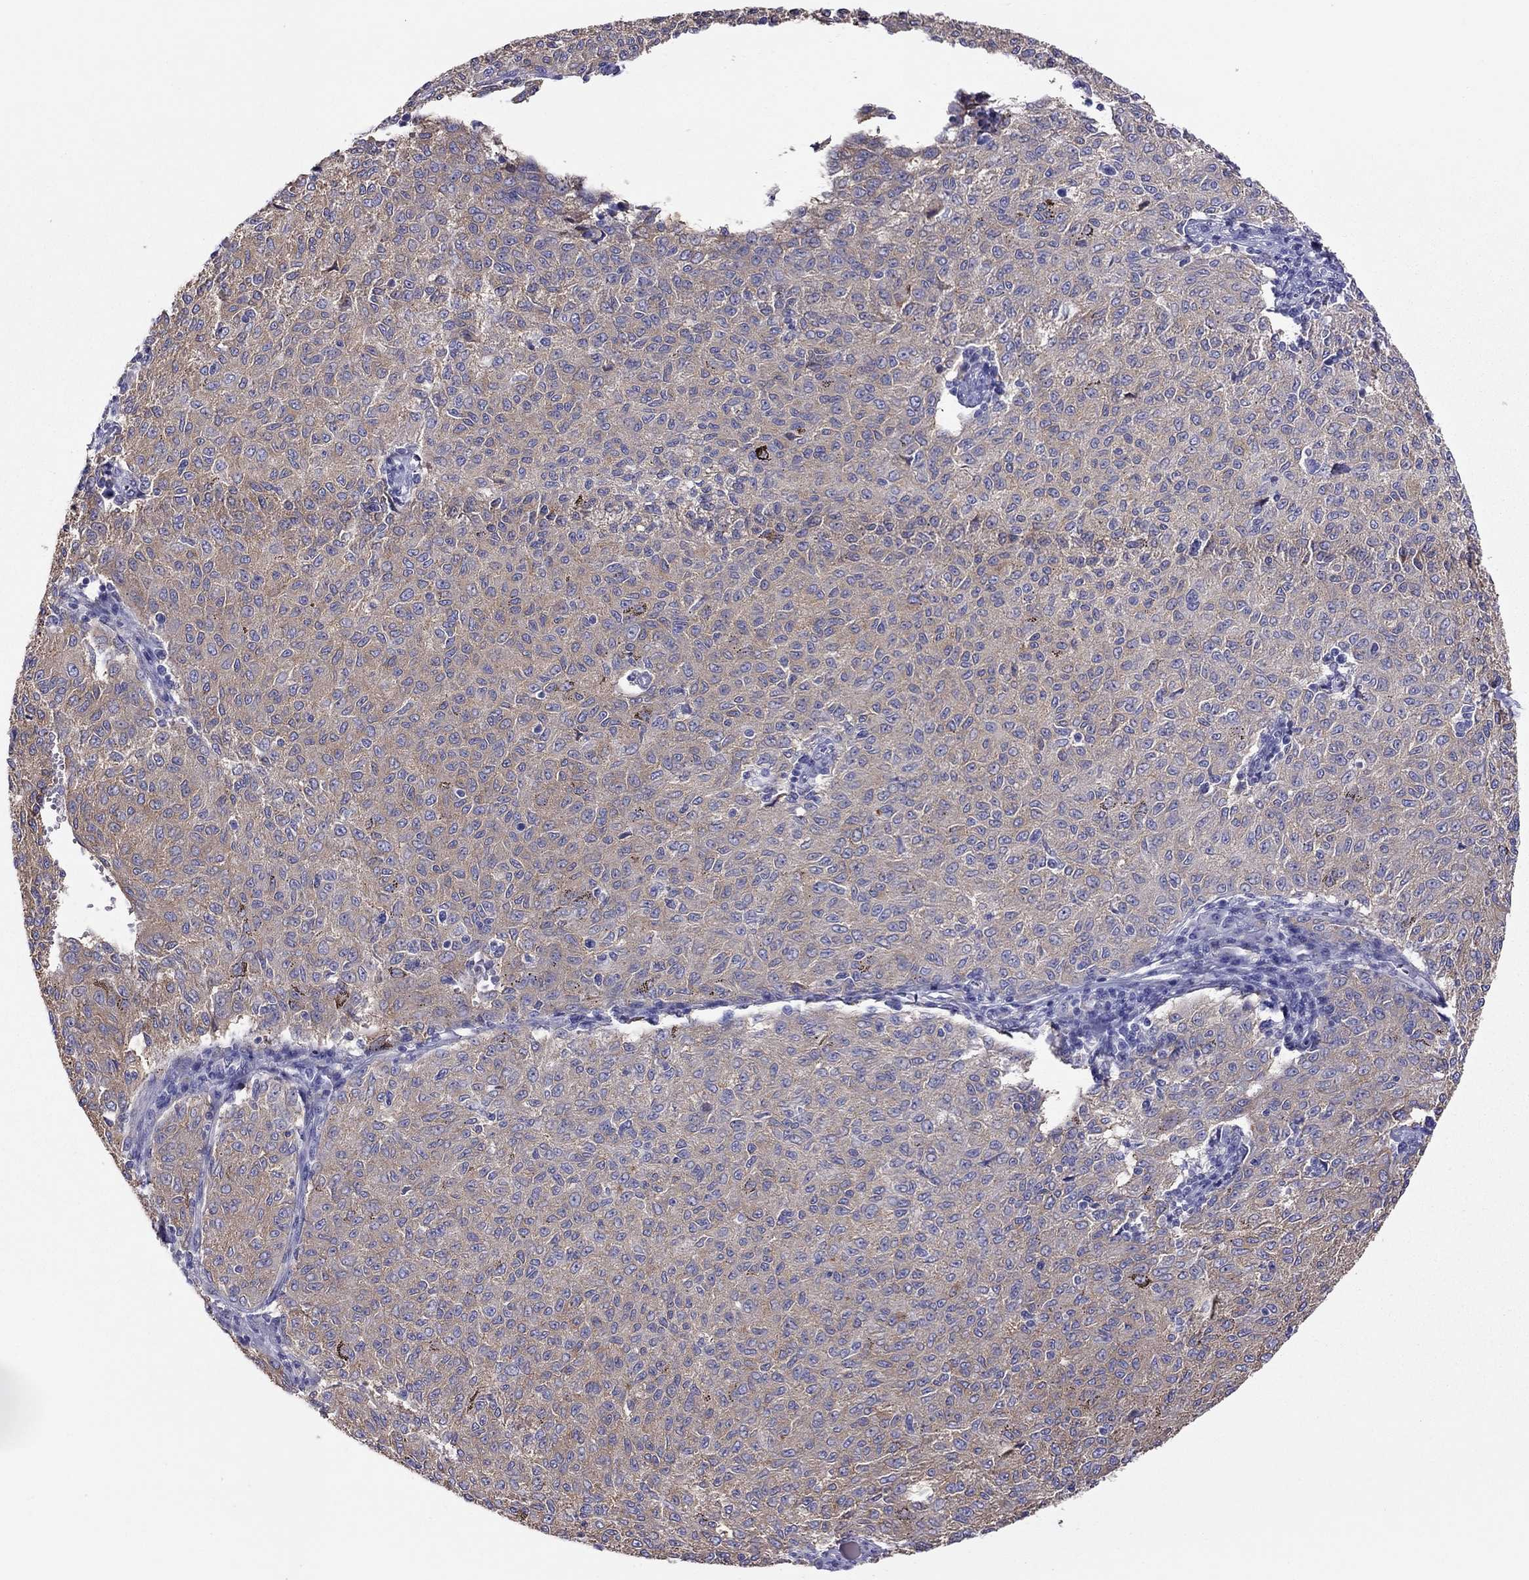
{"staining": {"intensity": "weak", "quantity": ">75%", "location": "cytoplasmic/membranous"}, "tissue": "melanoma", "cell_type": "Tumor cells", "image_type": "cancer", "snomed": [{"axis": "morphology", "description": "Malignant melanoma, NOS"}, {"axis": "topography", "description": "Skin"}], "caption": "This is a micrograph of immunohistochemistry staining of melanoma, which shows weak expression in the cytoplasmic/membranous of tumor cells.", "gene": "ALOX15B", "patient": {"sex": "female", "age": 72}}